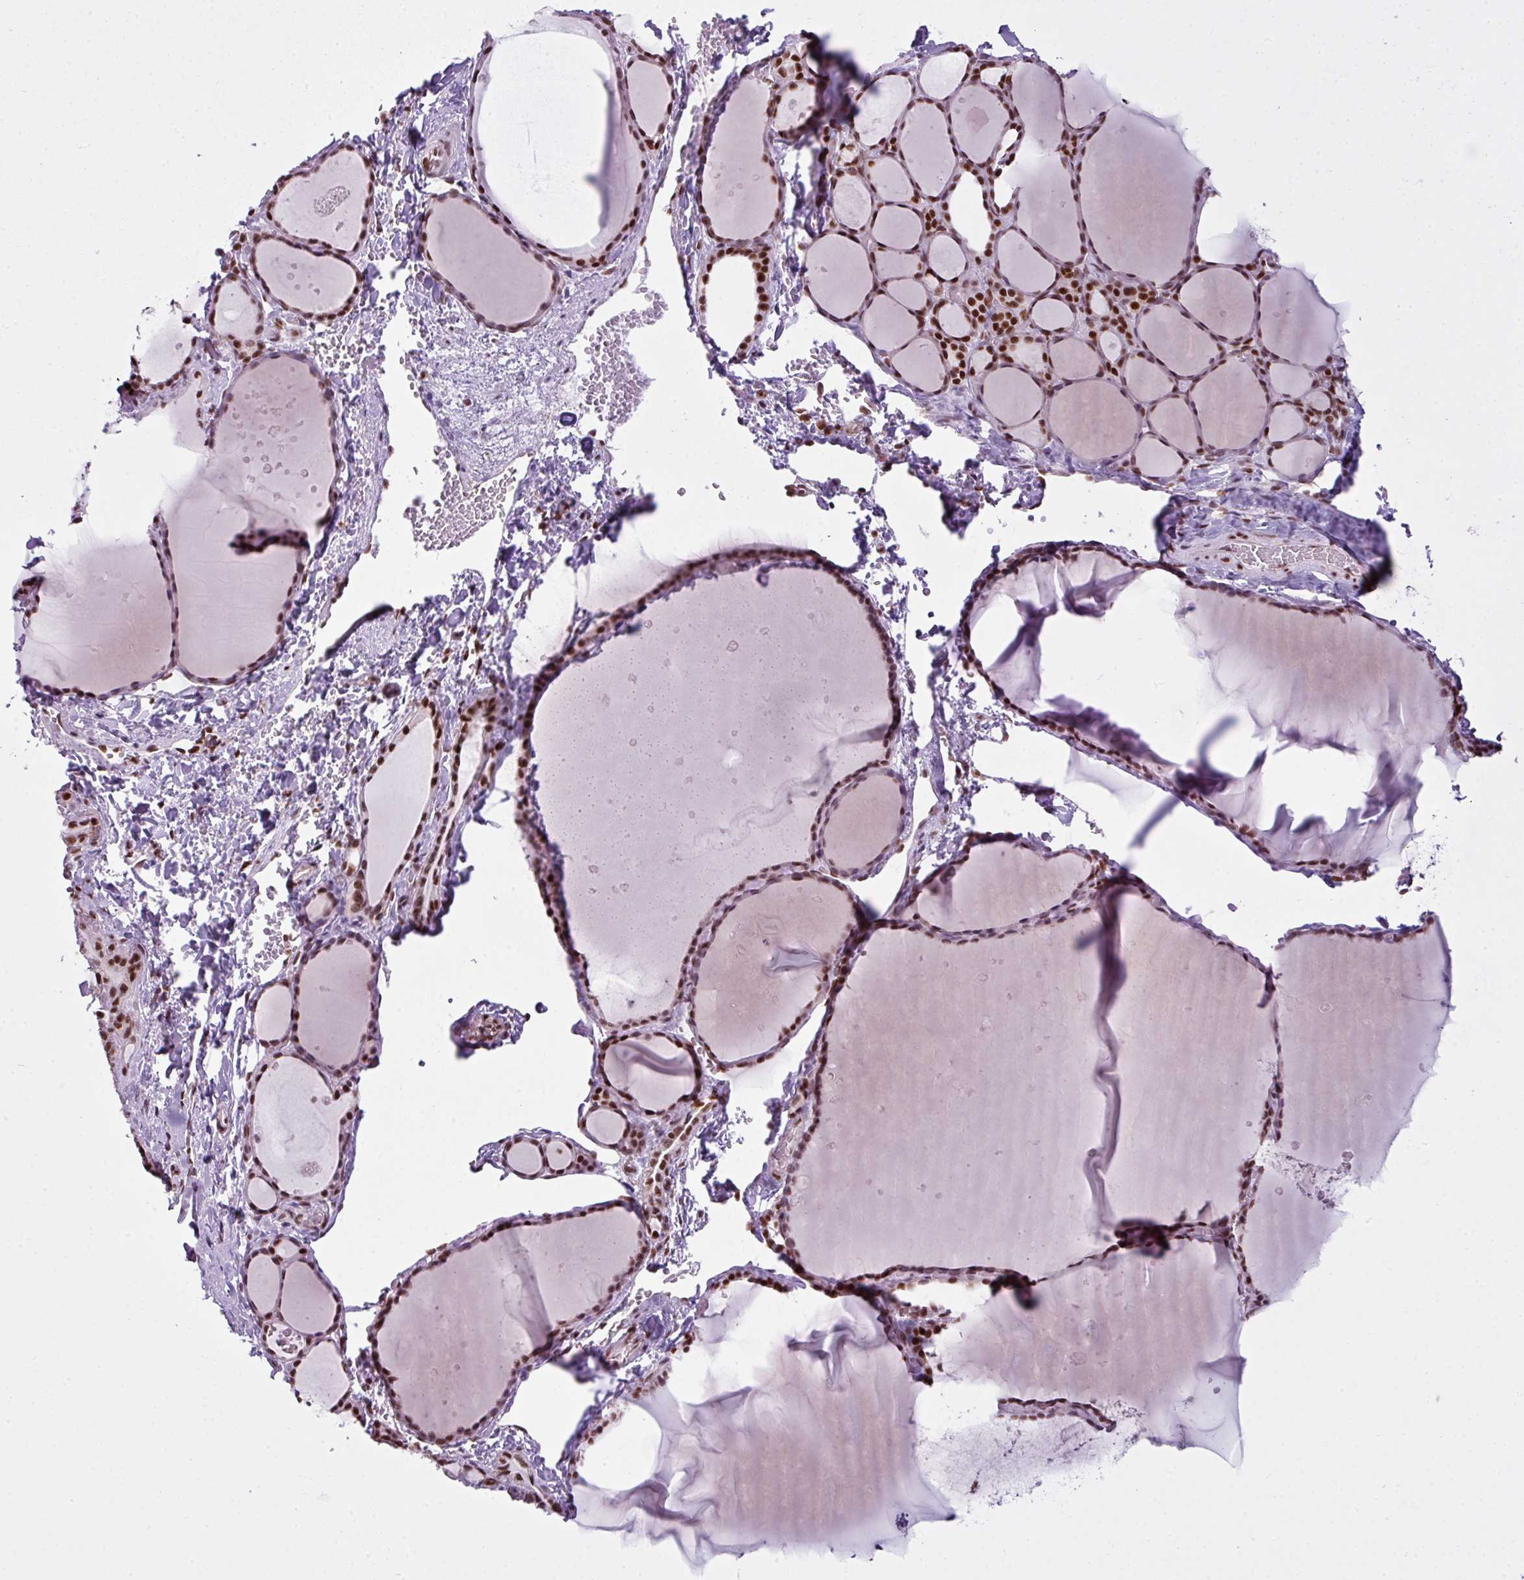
{"staining": {"intensity": "strong", "quantity": ">75%", "location": "nuclear"}, "tissue": "thyroid gland", "cell_type": "Glandular cells", "image_type": "normal", "snomed": [{"axis": "morphology", "description": "Normal tissue, NOS"}, {"axis": "topography", "description": "Thyroid gland"}], "caption": "Thyroid gland stained for a protein (brown) demonstrates strong nuclear positive expression in approximately >75% of glandular cells.", "gene": "ARL6IP4", "patient": {"sex": "female", "age": 49}}